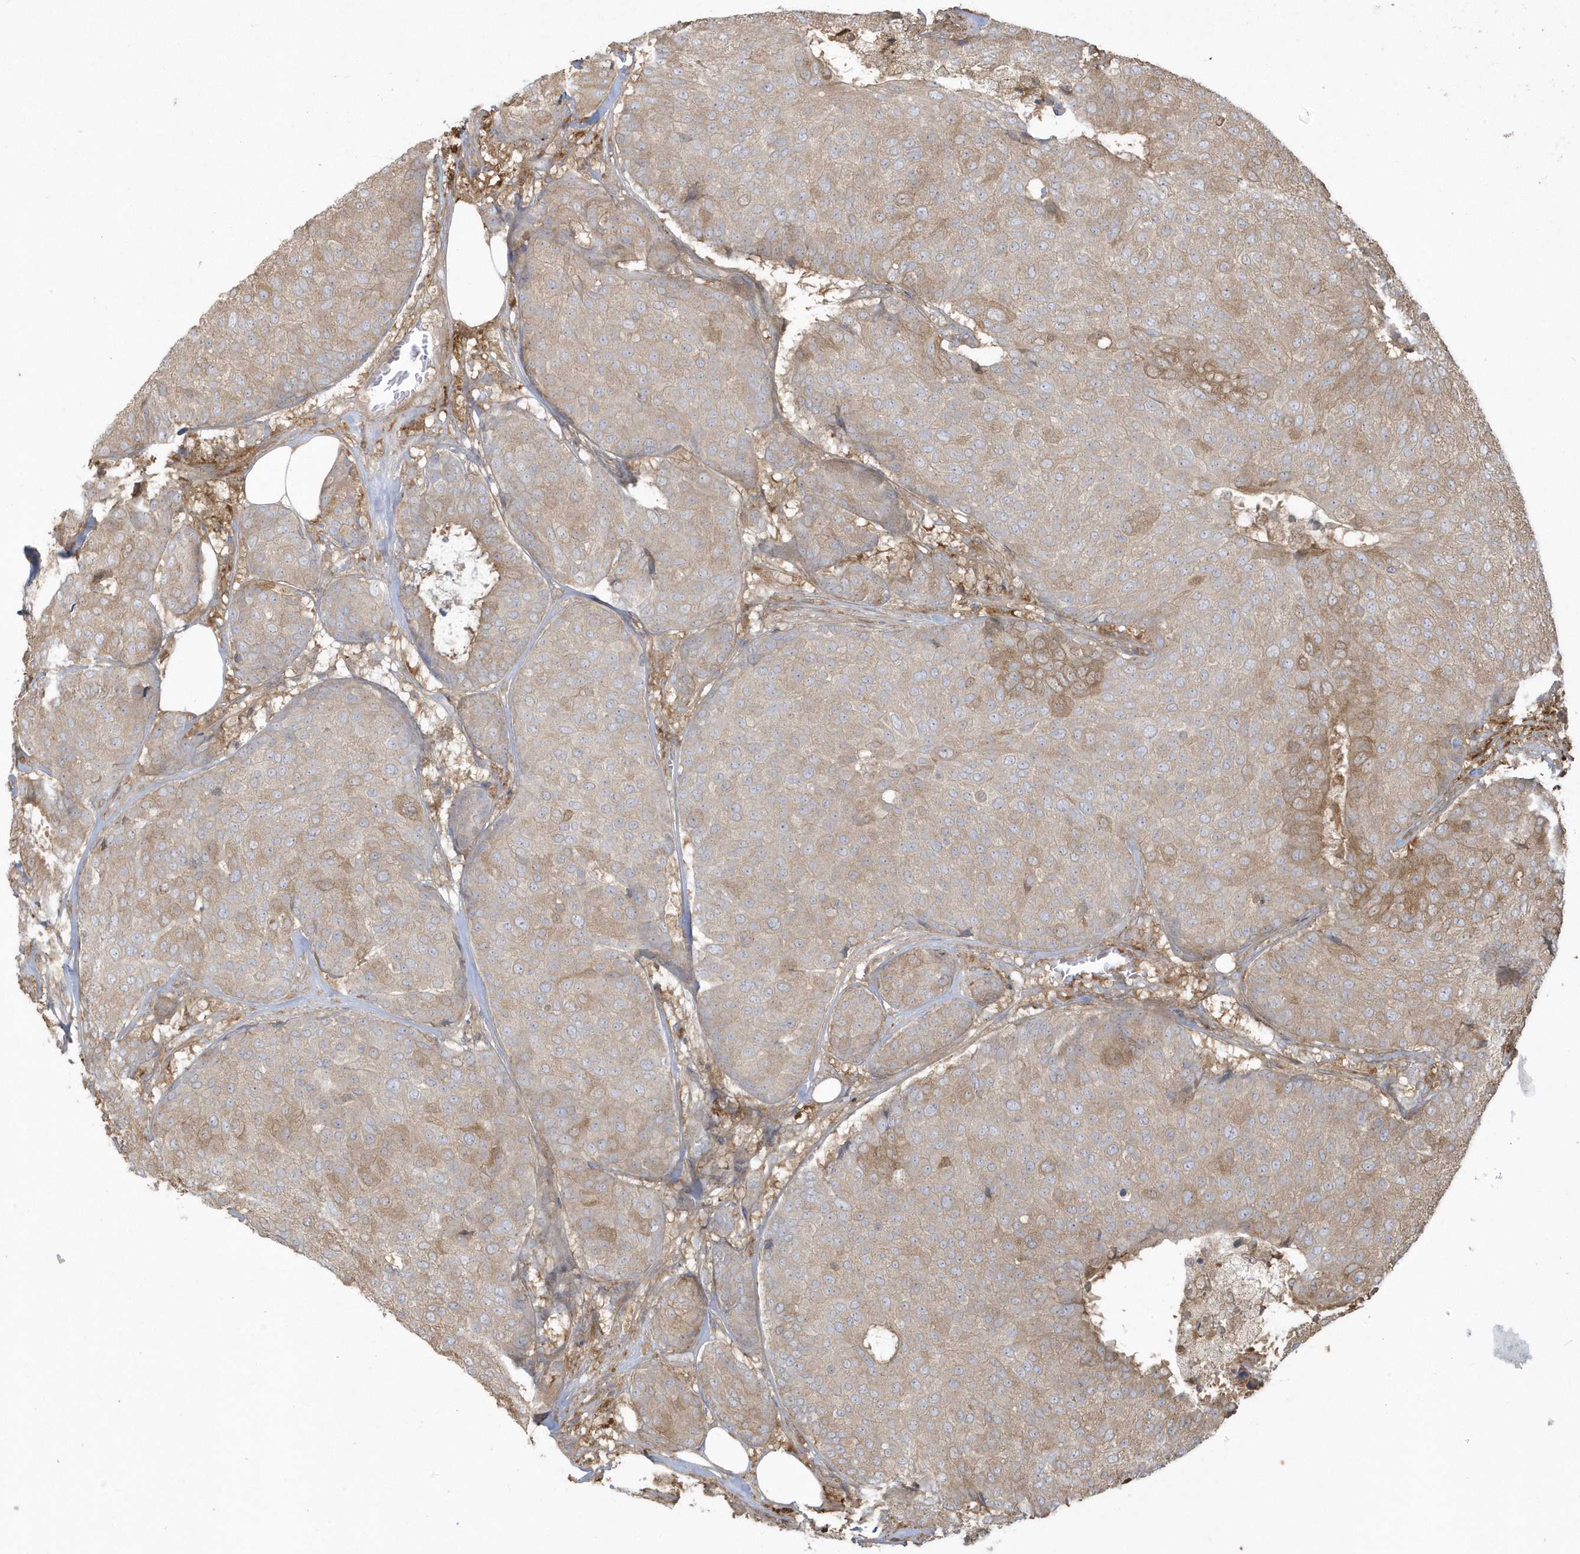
{"staining": {"intensity": "weak", "quantity": ">75%", "location": "cytoplasmic/membranous"}, "tissue": "breast cancer", "cell_type": "Tumor cells", "image_type": "cancer", "snomed": [{"axis": "morphology", "description": "Duct carcinoma"}, {"axis": "topography", "description": "Breast"}], "caption": "Immunohistochemical staining of human breast cancer (invasive ductal carcinoma) displays low levels of weak cytoplasmic/membranous protein positivity in approximately >75% of tumor cells.", "gene": "HNMT", "patient": {"sex": "female", "age": 75}}